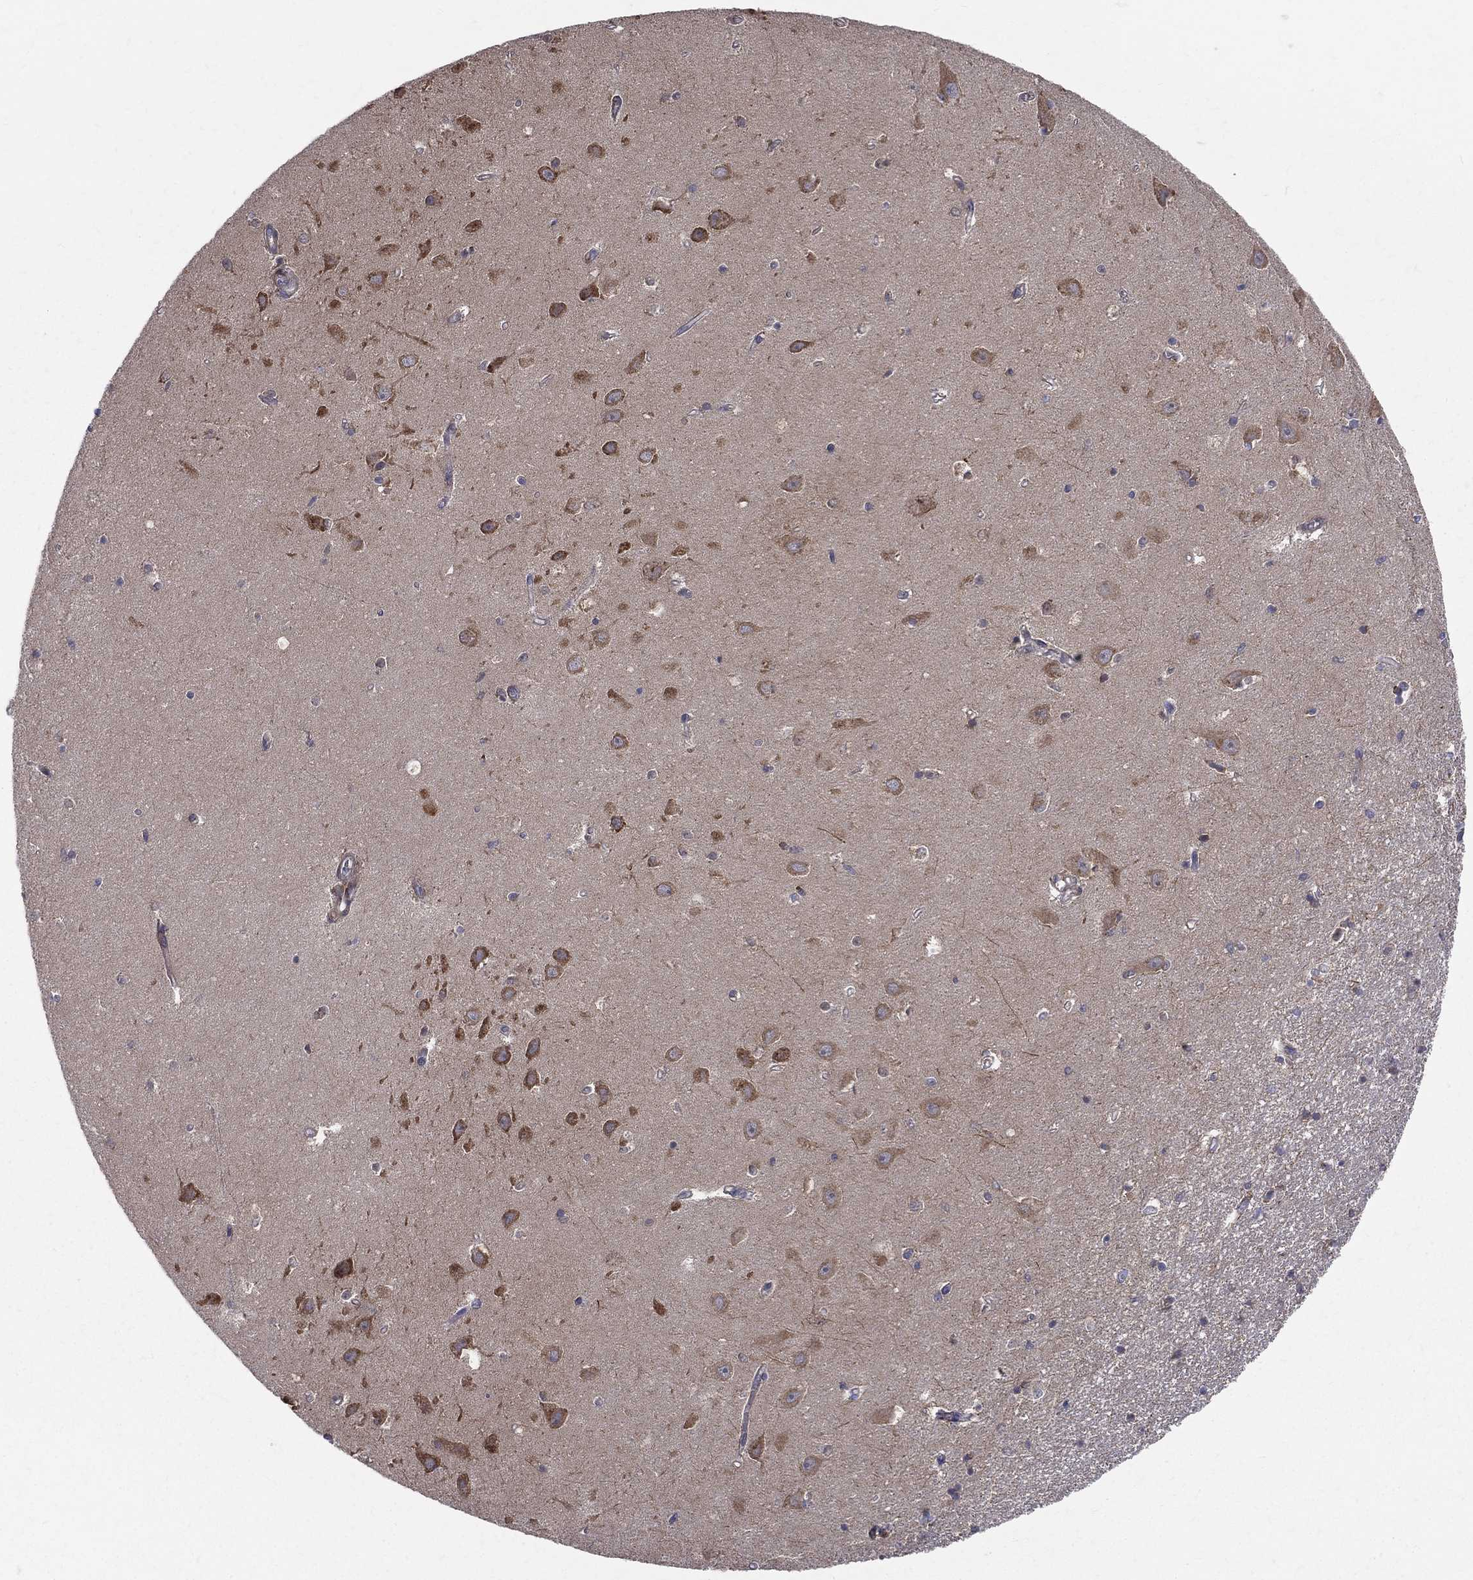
{"staining": {"intensity": "negative", "quantity": "none", "location": "none"}, "tissue": "hippocampus", "cell_type": "Glial cells", "image_type": "normal", "snomed": [{"axis": "morphology", "description": "Normal tissue, NOS"}, {"axis": "topography", "description": "Hippocampus"}], "caption": "This is a image of IHC staining of benign hippocampus, which shows no expression in glial cells.", "gene": "MIX23", "patient": {"sex": "female", "age": 64}}